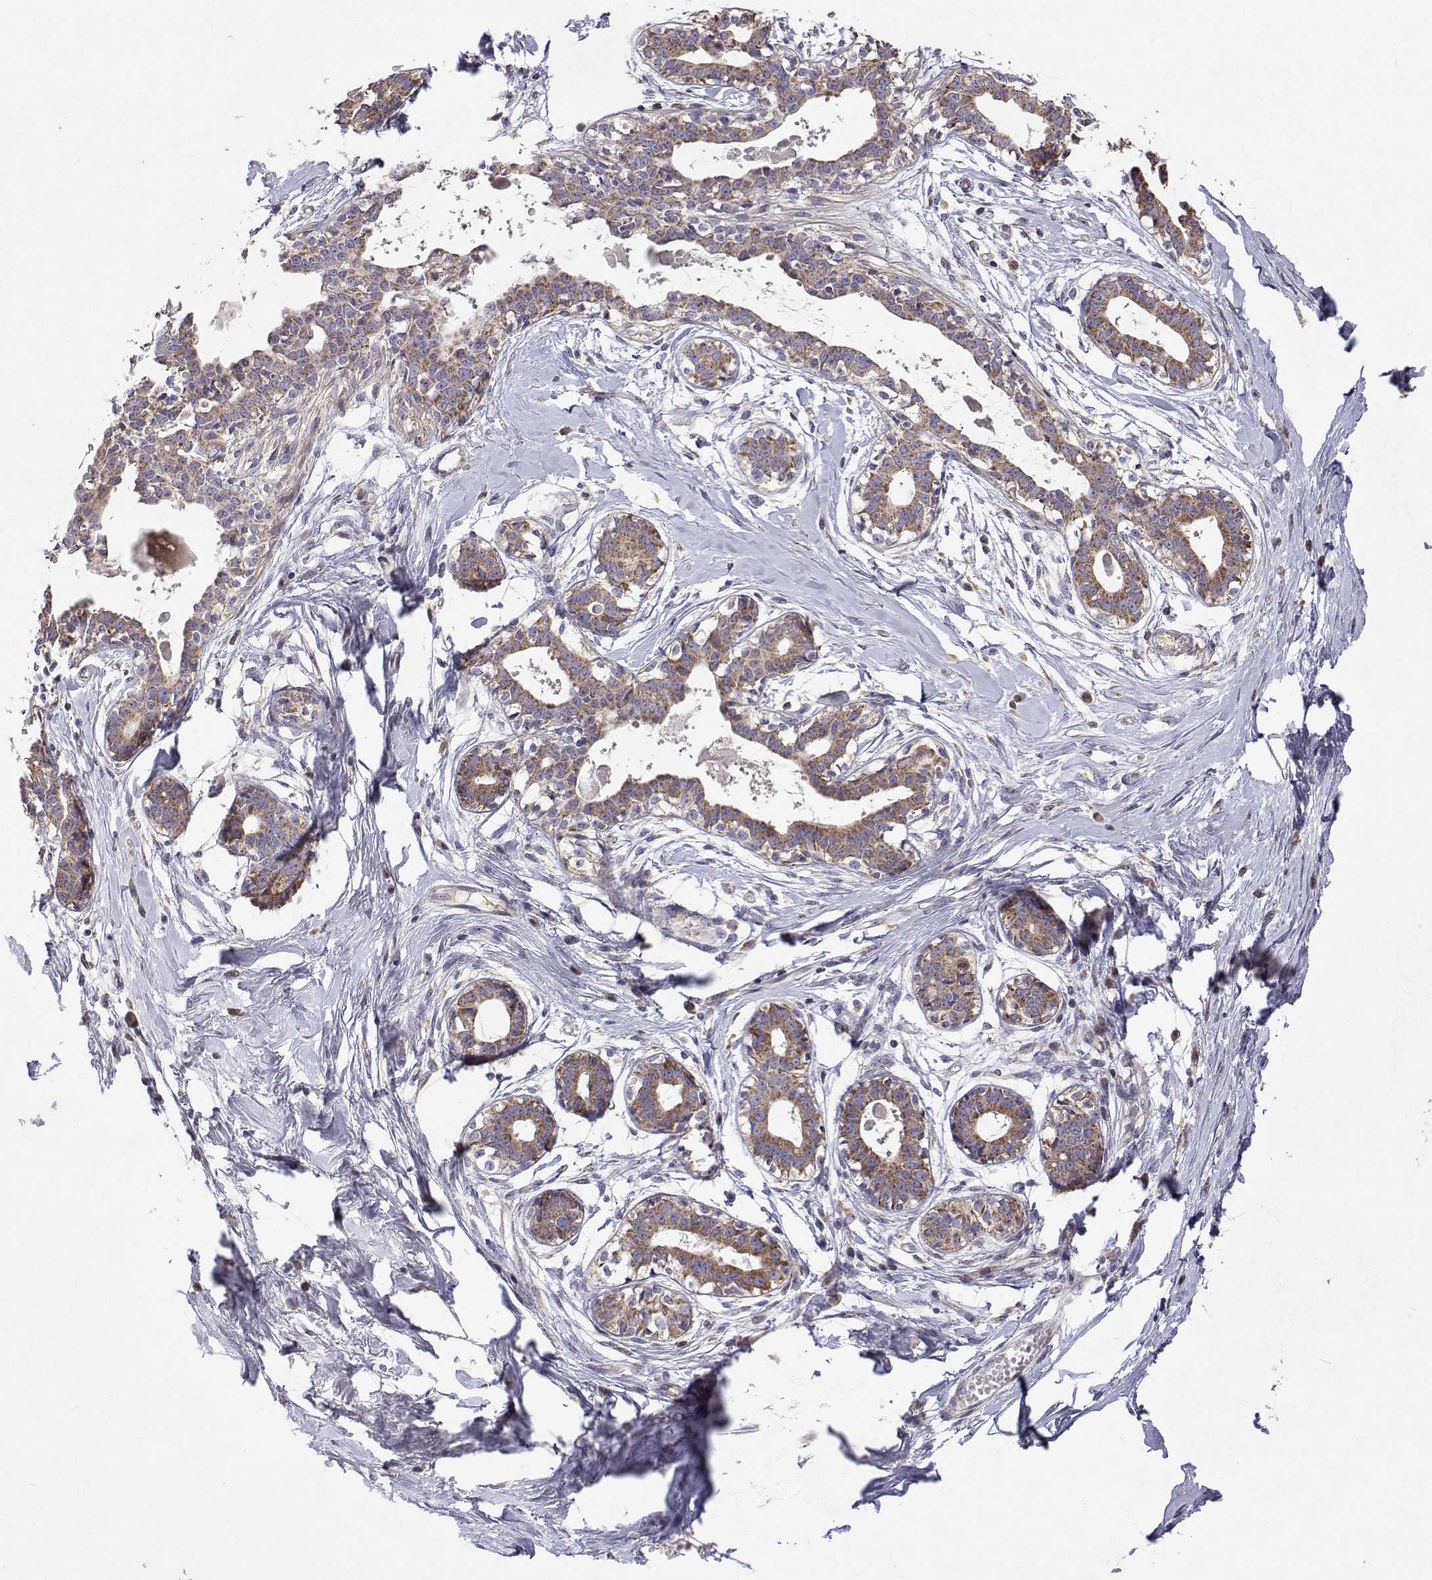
{"staining": {"intensity": "moderate", "quantity": "25%-75%", "location": "cytoplasmic/membranous"}, "tissue": "breast", "cell_type": "Adipocytes", "image_type": "normal", "snomed": [{"axis": "morphology", "description": "Normal tissue, NOS"}, {"axis": "topography", "description": "Breast"}], "caption": "Unremarkable breast shows moderate cytoplasmic/membranous staining in about 25%-75% of adipocytes (DAB IHC, brown staining for protein, blue staining for nuclei)..", "gene": "MRPL3", "patient": {"sex": "female", "age": 45}}